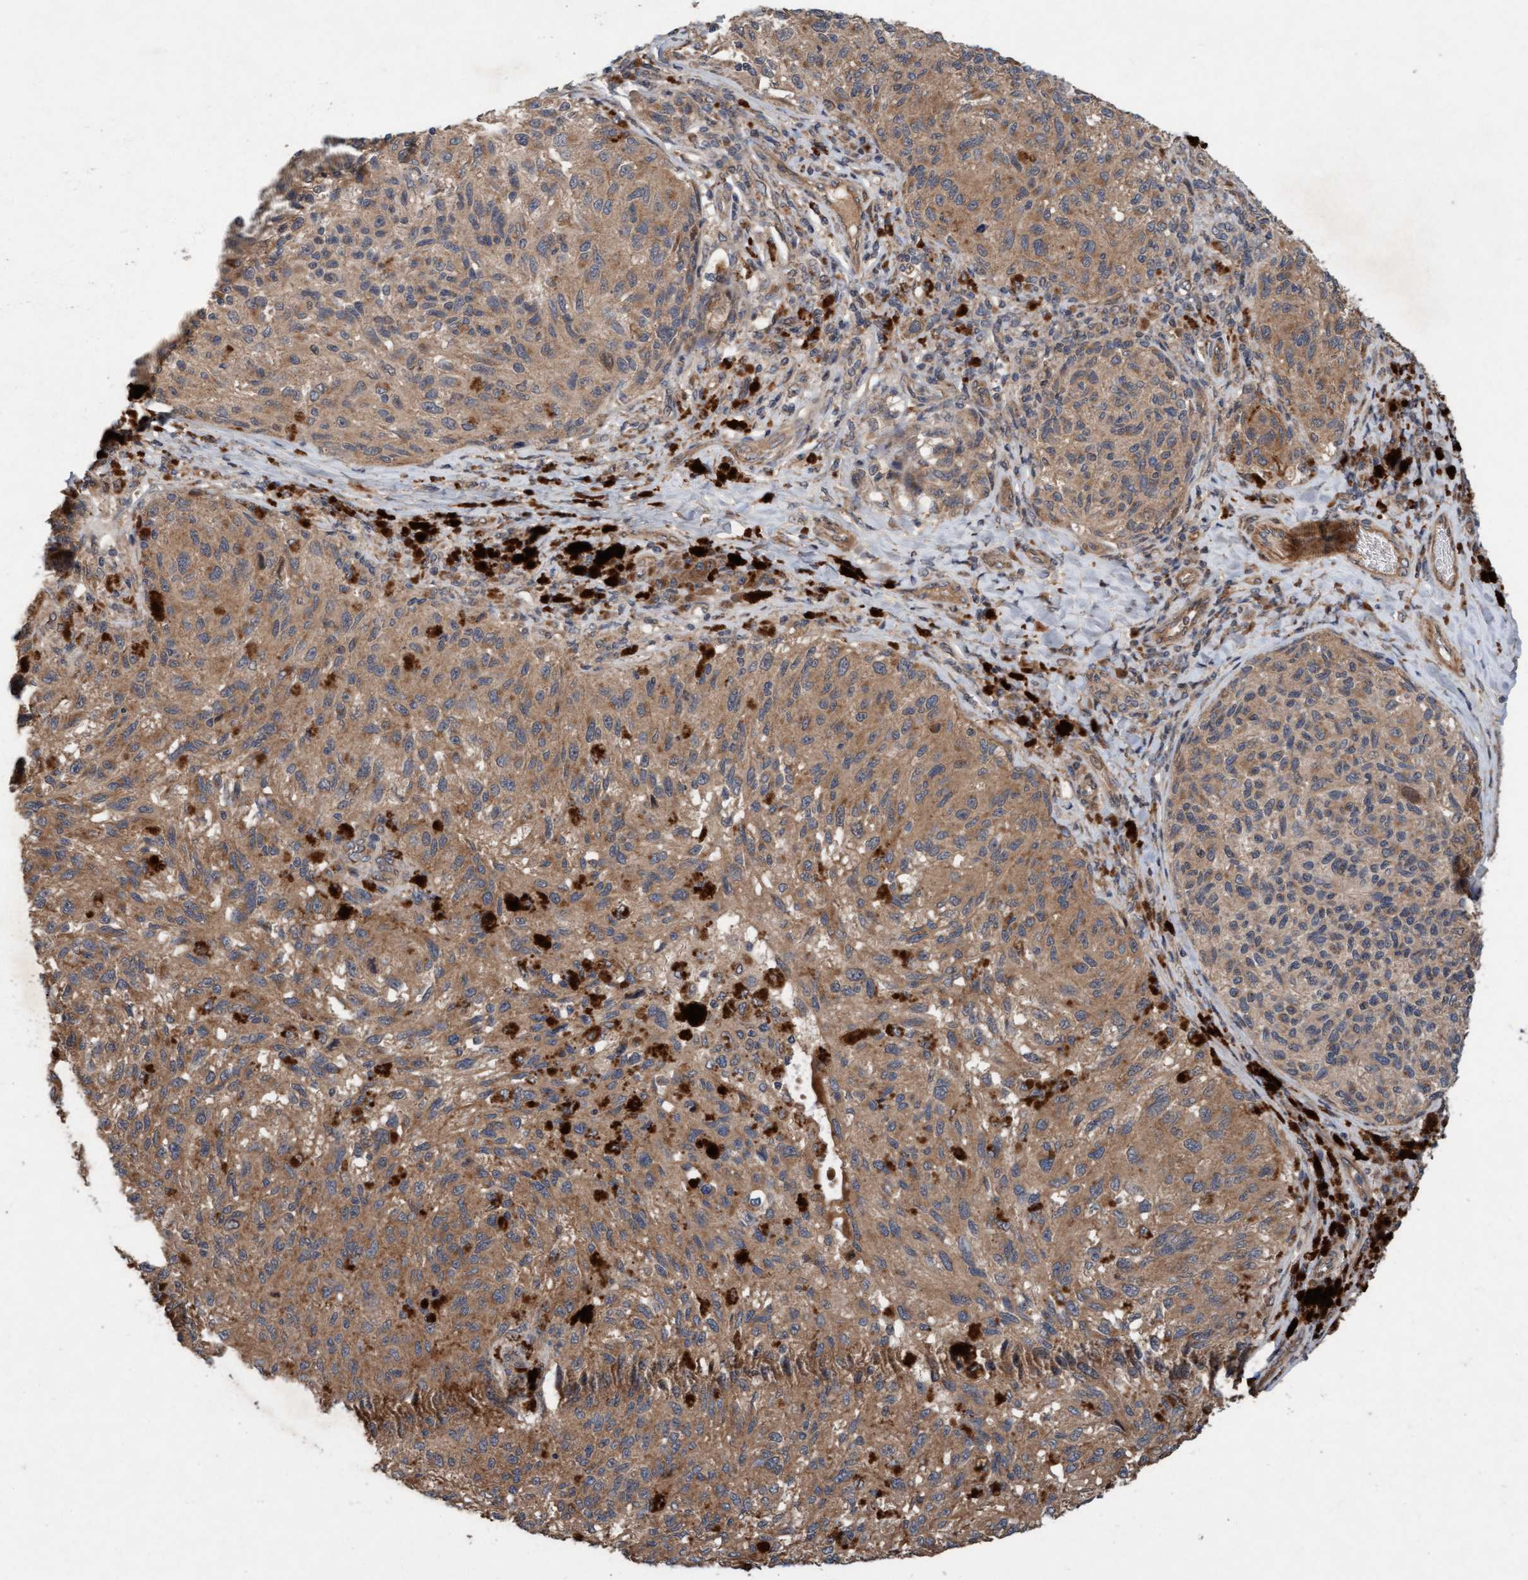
{"staining": {"intensity": "weak", "quantity": ">75%", "location": "cytoplasmic/membranous"}, "tissue": "melanoma", "cell_type": "Tumor cells", "image_type": "cancer", "snomed": [{"axis": "morphology", "description": "Malignant melanoma, NOS"}, {"axis": "topography", "description": "Skin"}], "caption": "A high-resolution micrograph shows immunohistochemistry staining of melanoma, which displays weak cytoplasmic/membranous staining in approximately >75% of tumor cells.", "gene": "MLXIP", "patient": {"sex": "female", "age": 73}}